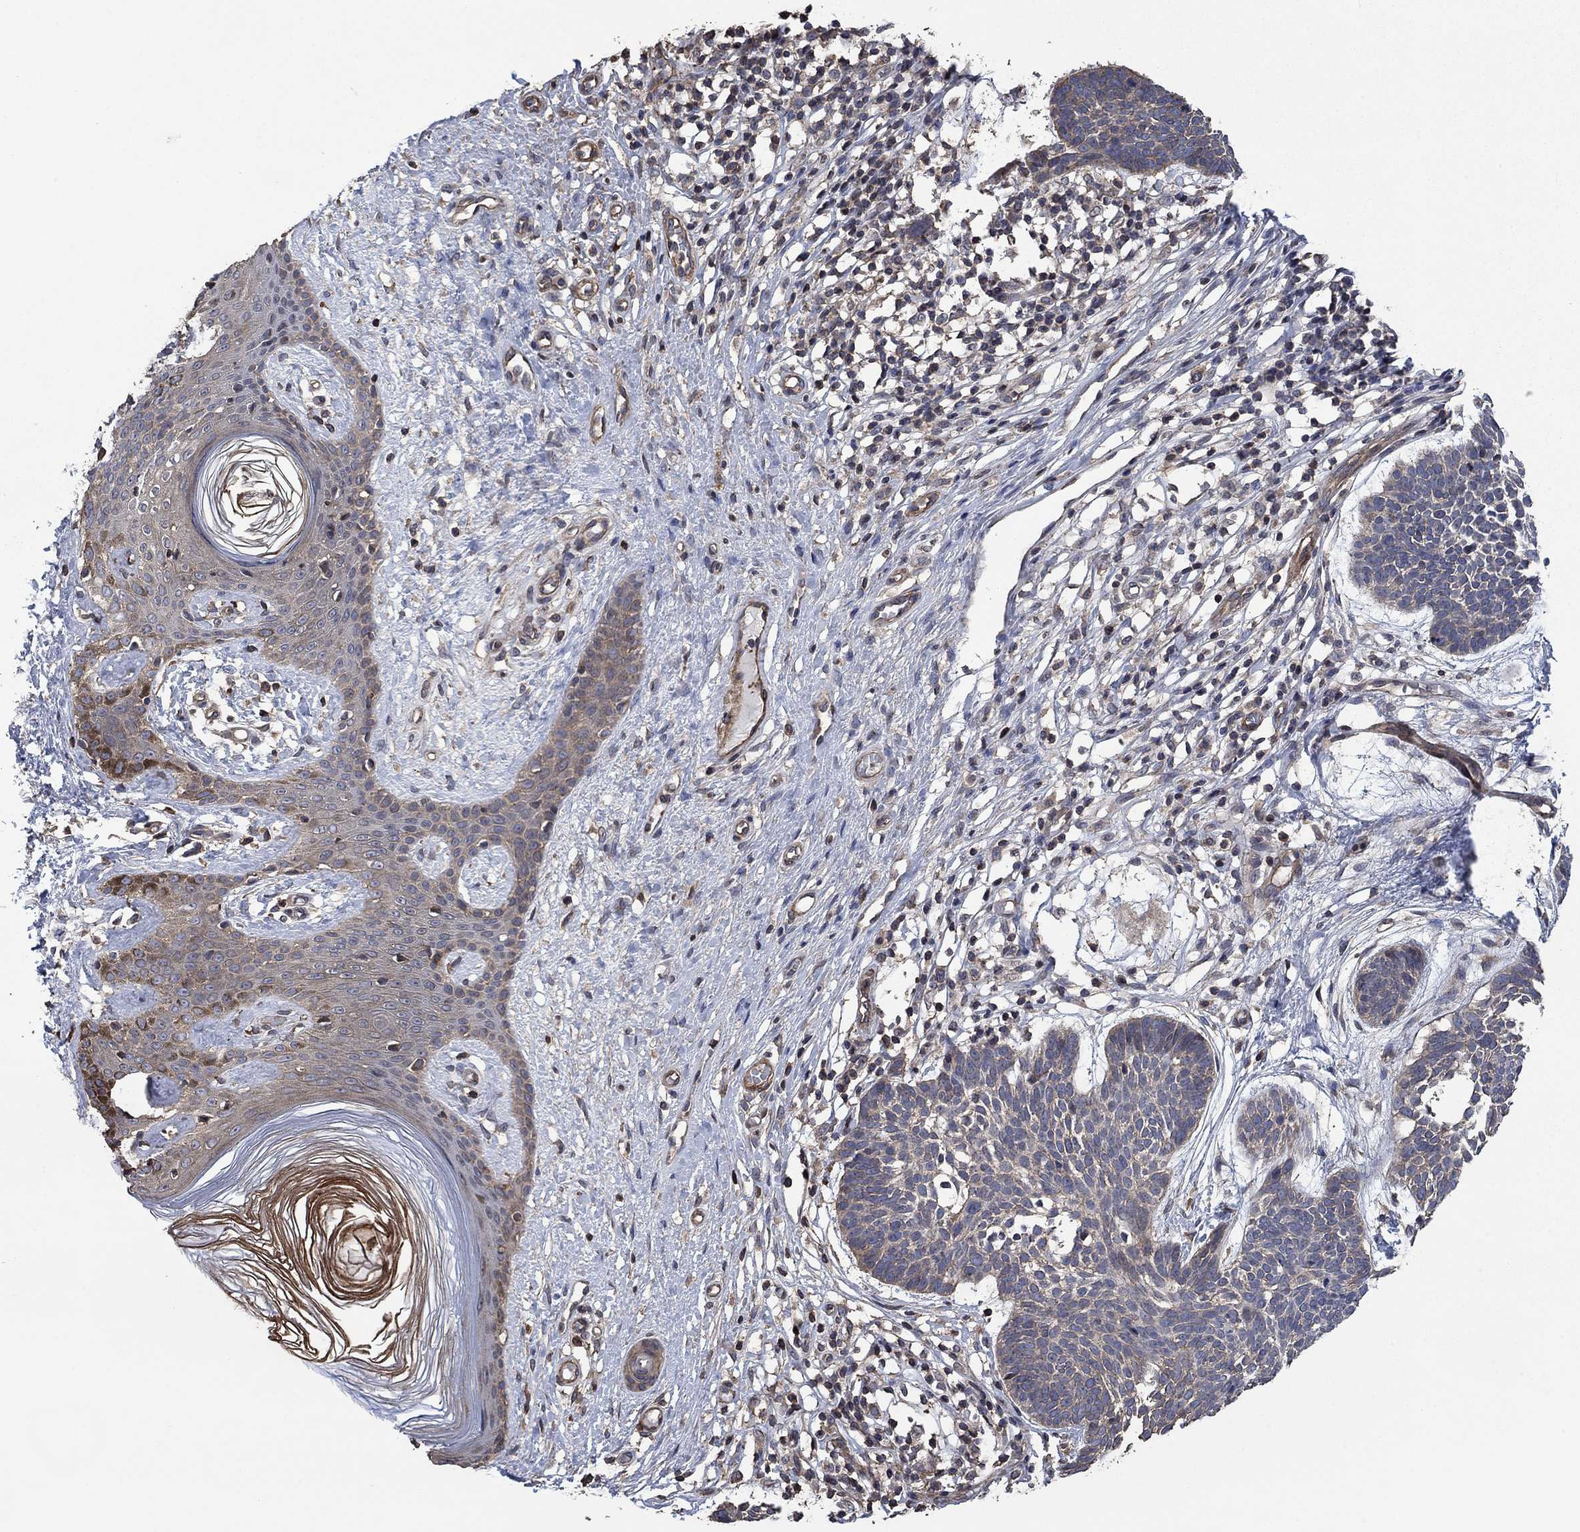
{"staining": {"intensity": "negative", "quantity": "none", "location": "none"}, "tissue": "skin cancer", "cell_type": "Tumor cells", "image_type": "cancer", "snomed": [{"axis": "morphology", "description": "Basal cell carcinoma"}, {"axis": "topography", "description": "Skin"}], "caption": "Immunohistochemistry (IHC) of human skin basal cell carcinoma displays no expression in tumor cells.", "gene": "PDE3A", "patient": {"sex": "male", "age": 85}}